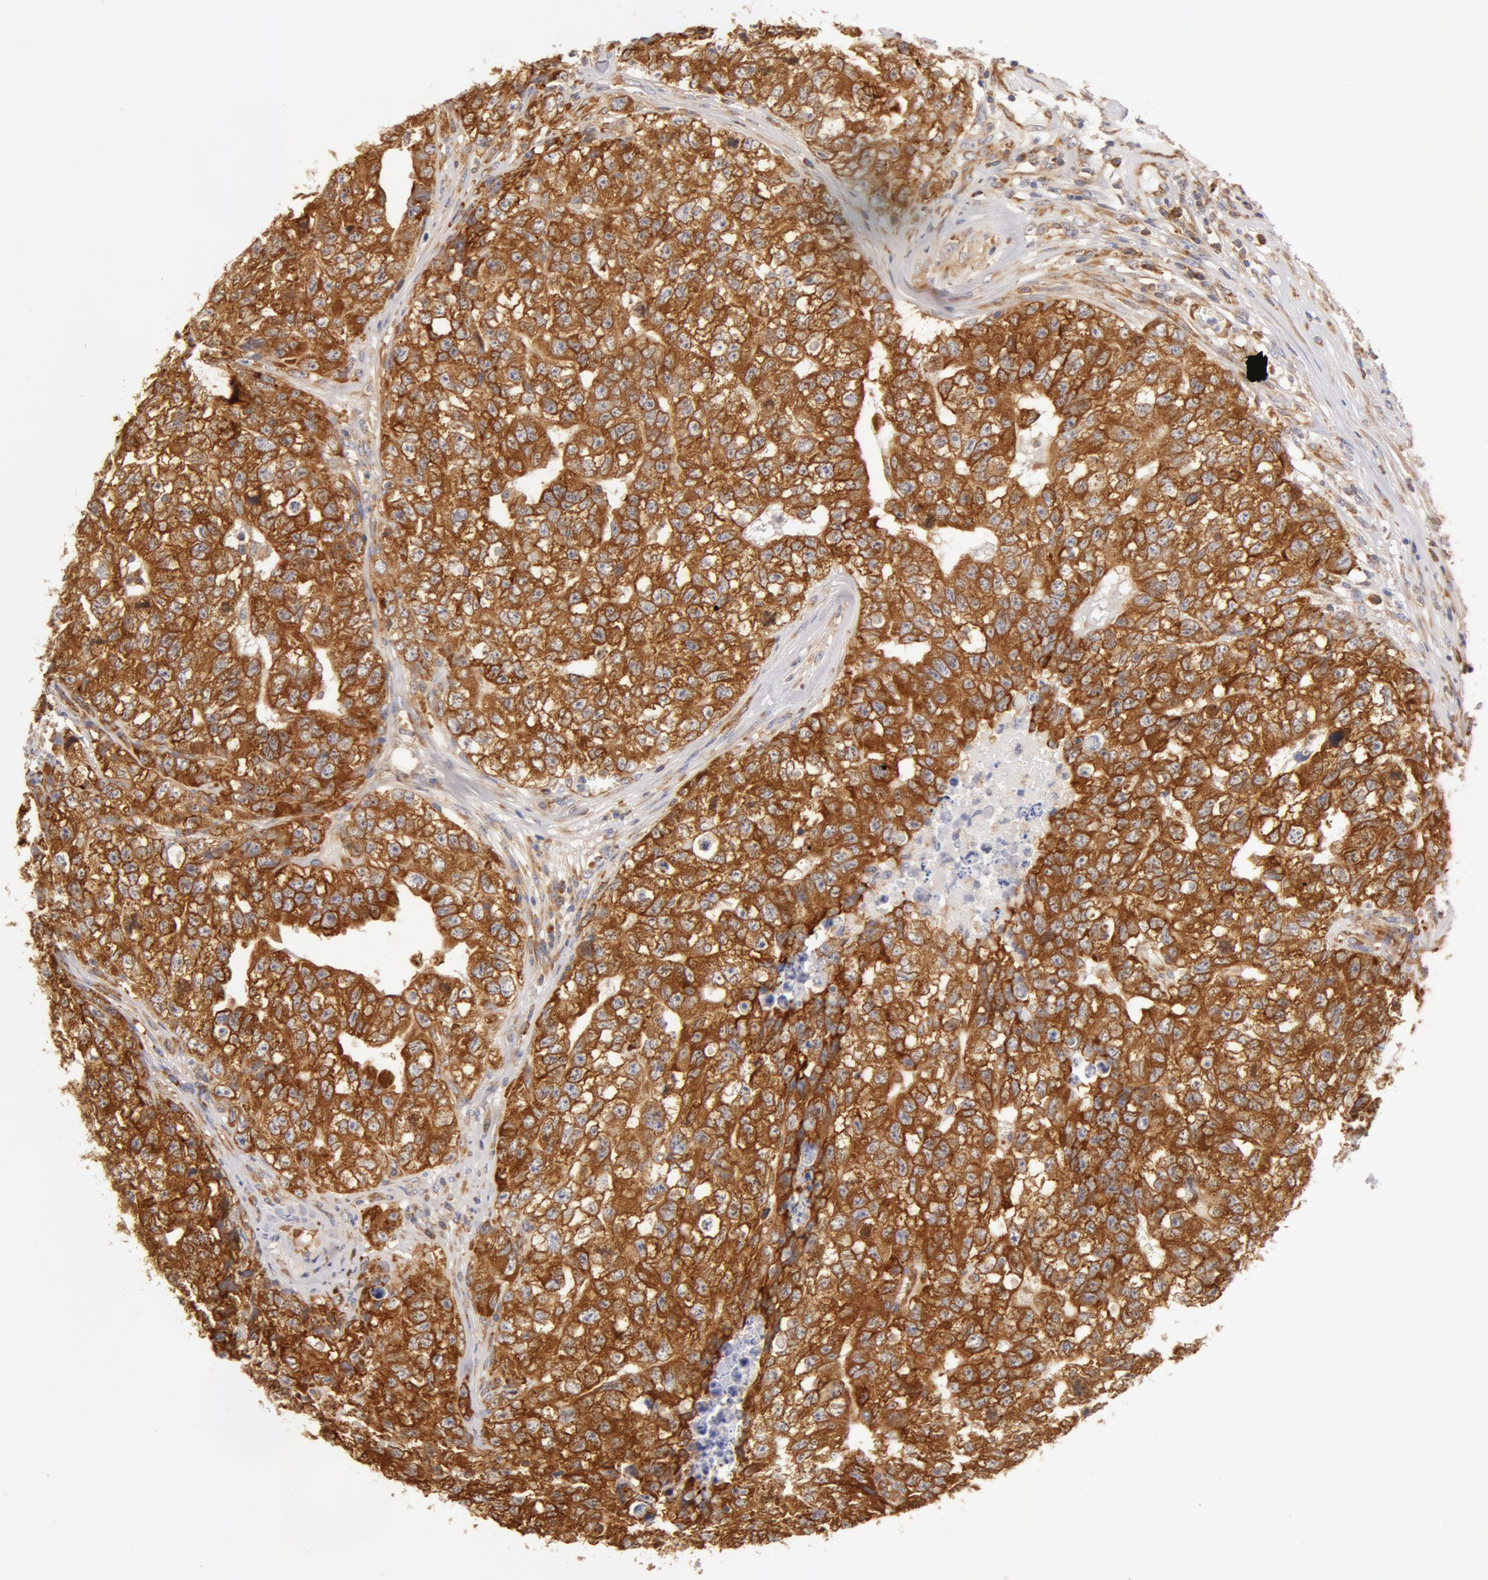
{"staining": {"intensity": "strong", "quantity": ">75%", "location": "cytoplasmic/membranous"}, "tissue": "testis cancer", "cell_type": "Tumor cells", "image_type": "cancer", "snomed": [{"axis": "morphology", "description": "Carcinoma, Embryonal, NOS"}, {"axis": "topography", "description": "Testis"}], "caption": "Strong cytoplasmic/membranous staining for a protein is present in about >75% of tumor cells of testis embryonal carcinoma using immunohistochemistry.", "gene": "DDX3Y", "patient": {"sex": "male", "age": 31}}